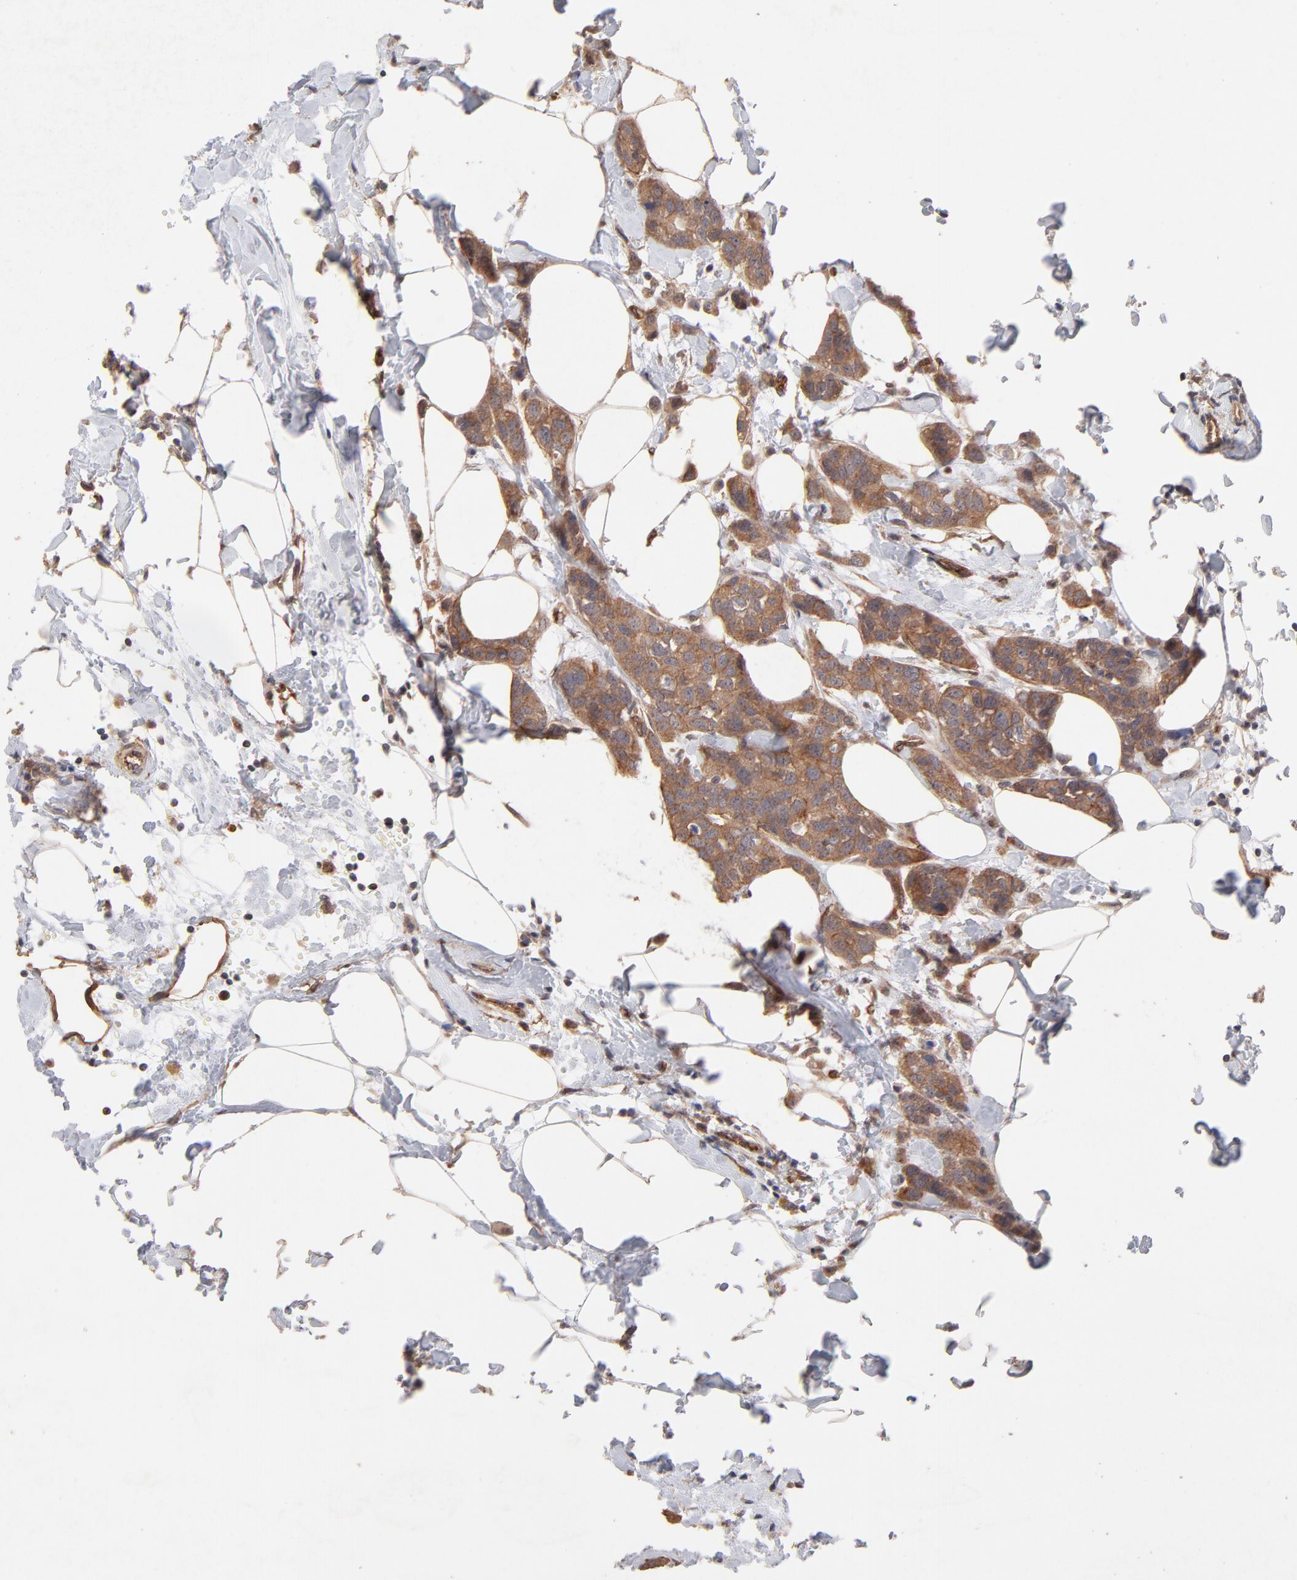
{"staining": {"intensity": "moderate", "quantity": ">75%", "location": "cytoplasmic/membranous"}, "tissue": "breast cancer", "cell_type": "Tumor cells", "image_type": "cancer", "snomed": [{"axis": "morphology", "description": "Normal tissue, NOS"}, {"axis": "morphology", "description": "Duct carcinoma"}, {"axis": "topography", "description": "Breast"}], "caption": "Protein analysis of breast cancer (invasive ductal carcinoma) tissue reveals moderate cytoplasmic/membranous positivity in approximately >75% of tumor cells.", "gene": "STAP2", "patient": {"sex": "female", "age": 50}}